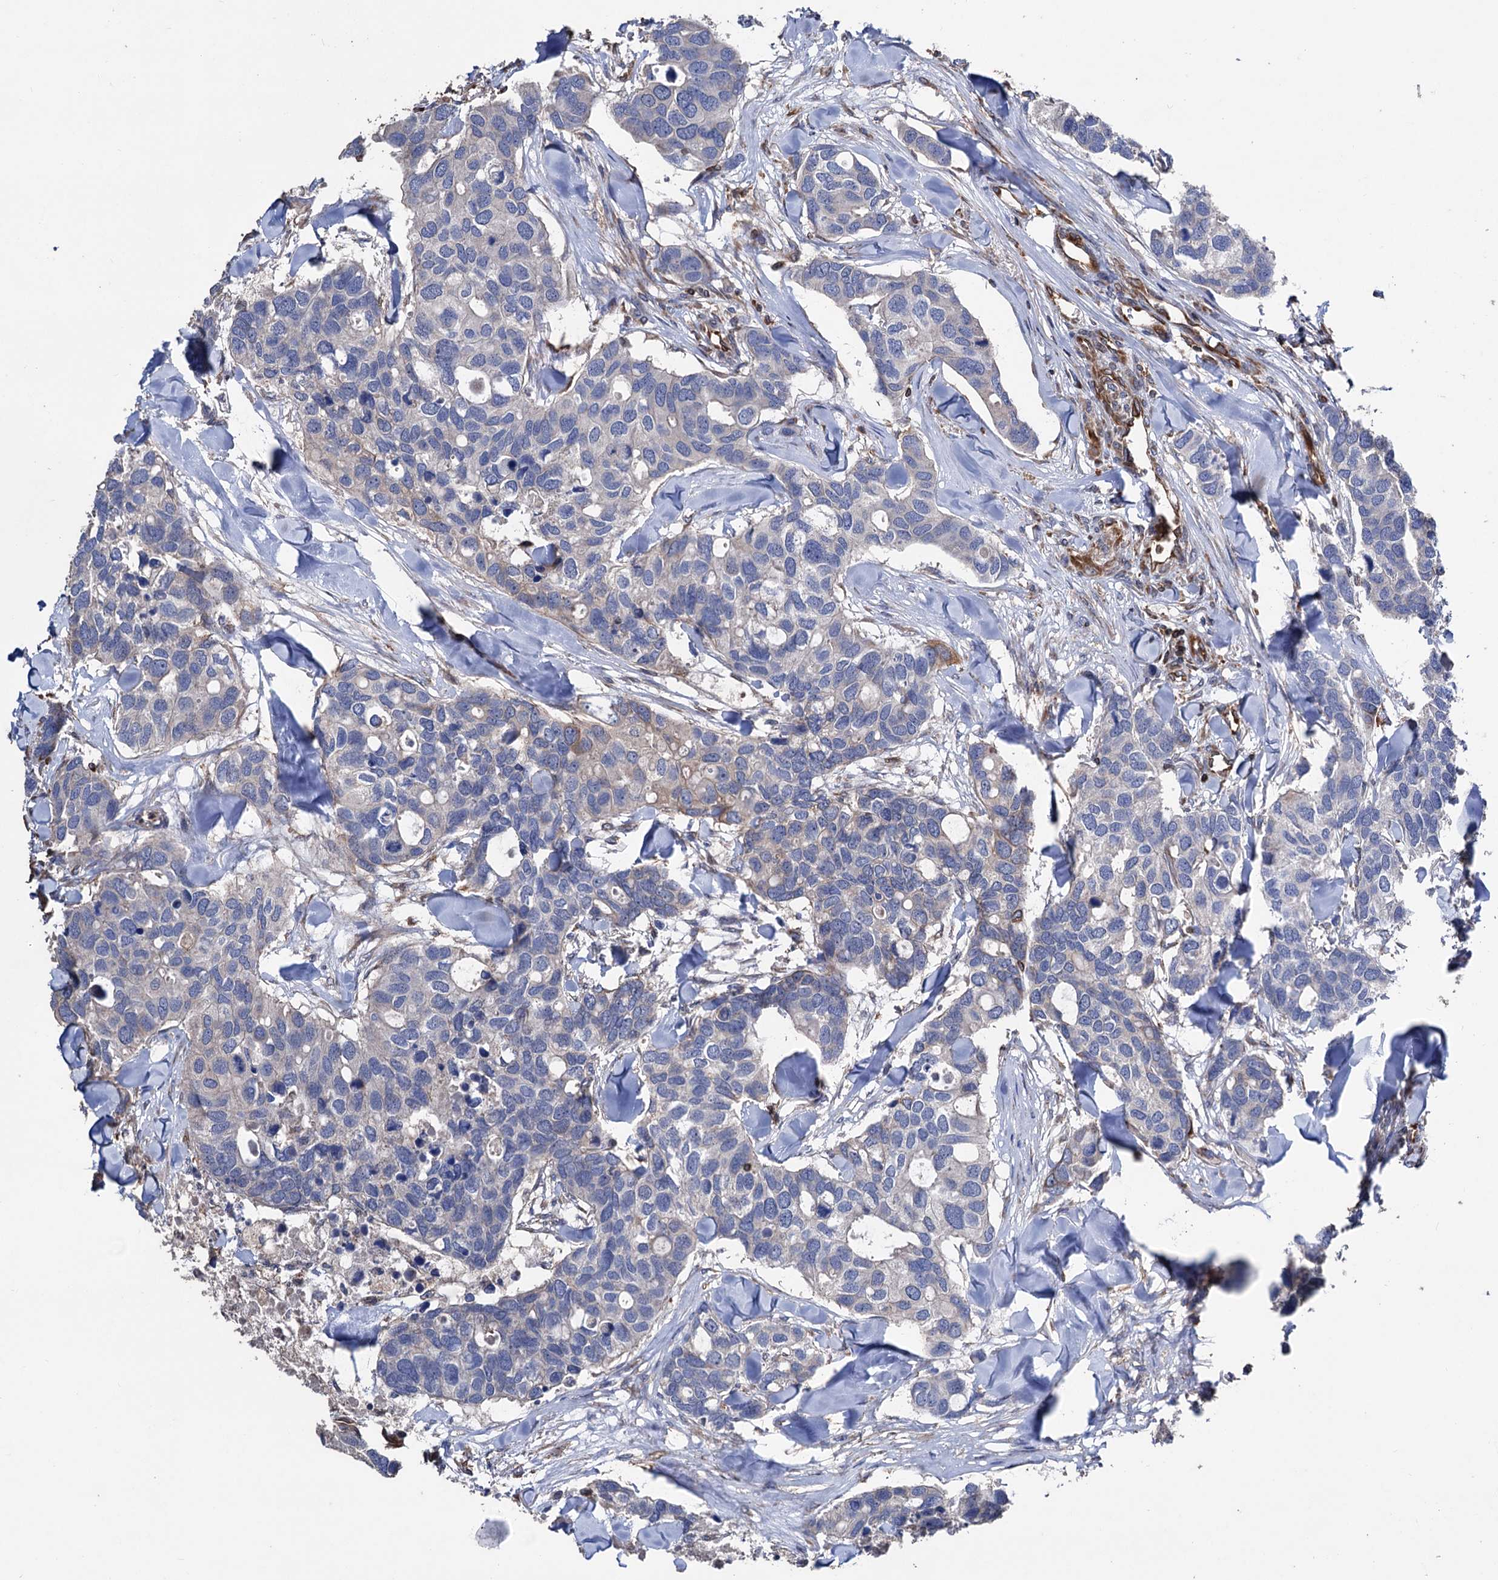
{"staining": {"intensity": "negative", "quantity": "none", "location": "none"}, "tissue": "breast cancer", "cell_type": "Tumor cells", "image_type": "cancer", "snomed": [{"axis": "morphology", "description": "Duct carcinoma"}, {"axis": "topography", "description": "Breast"}], "caption": "Tumor cells show no significant positivity in breast cancer.", "gene": "STING1", "patient": {"sex": "female", "age": 83}}